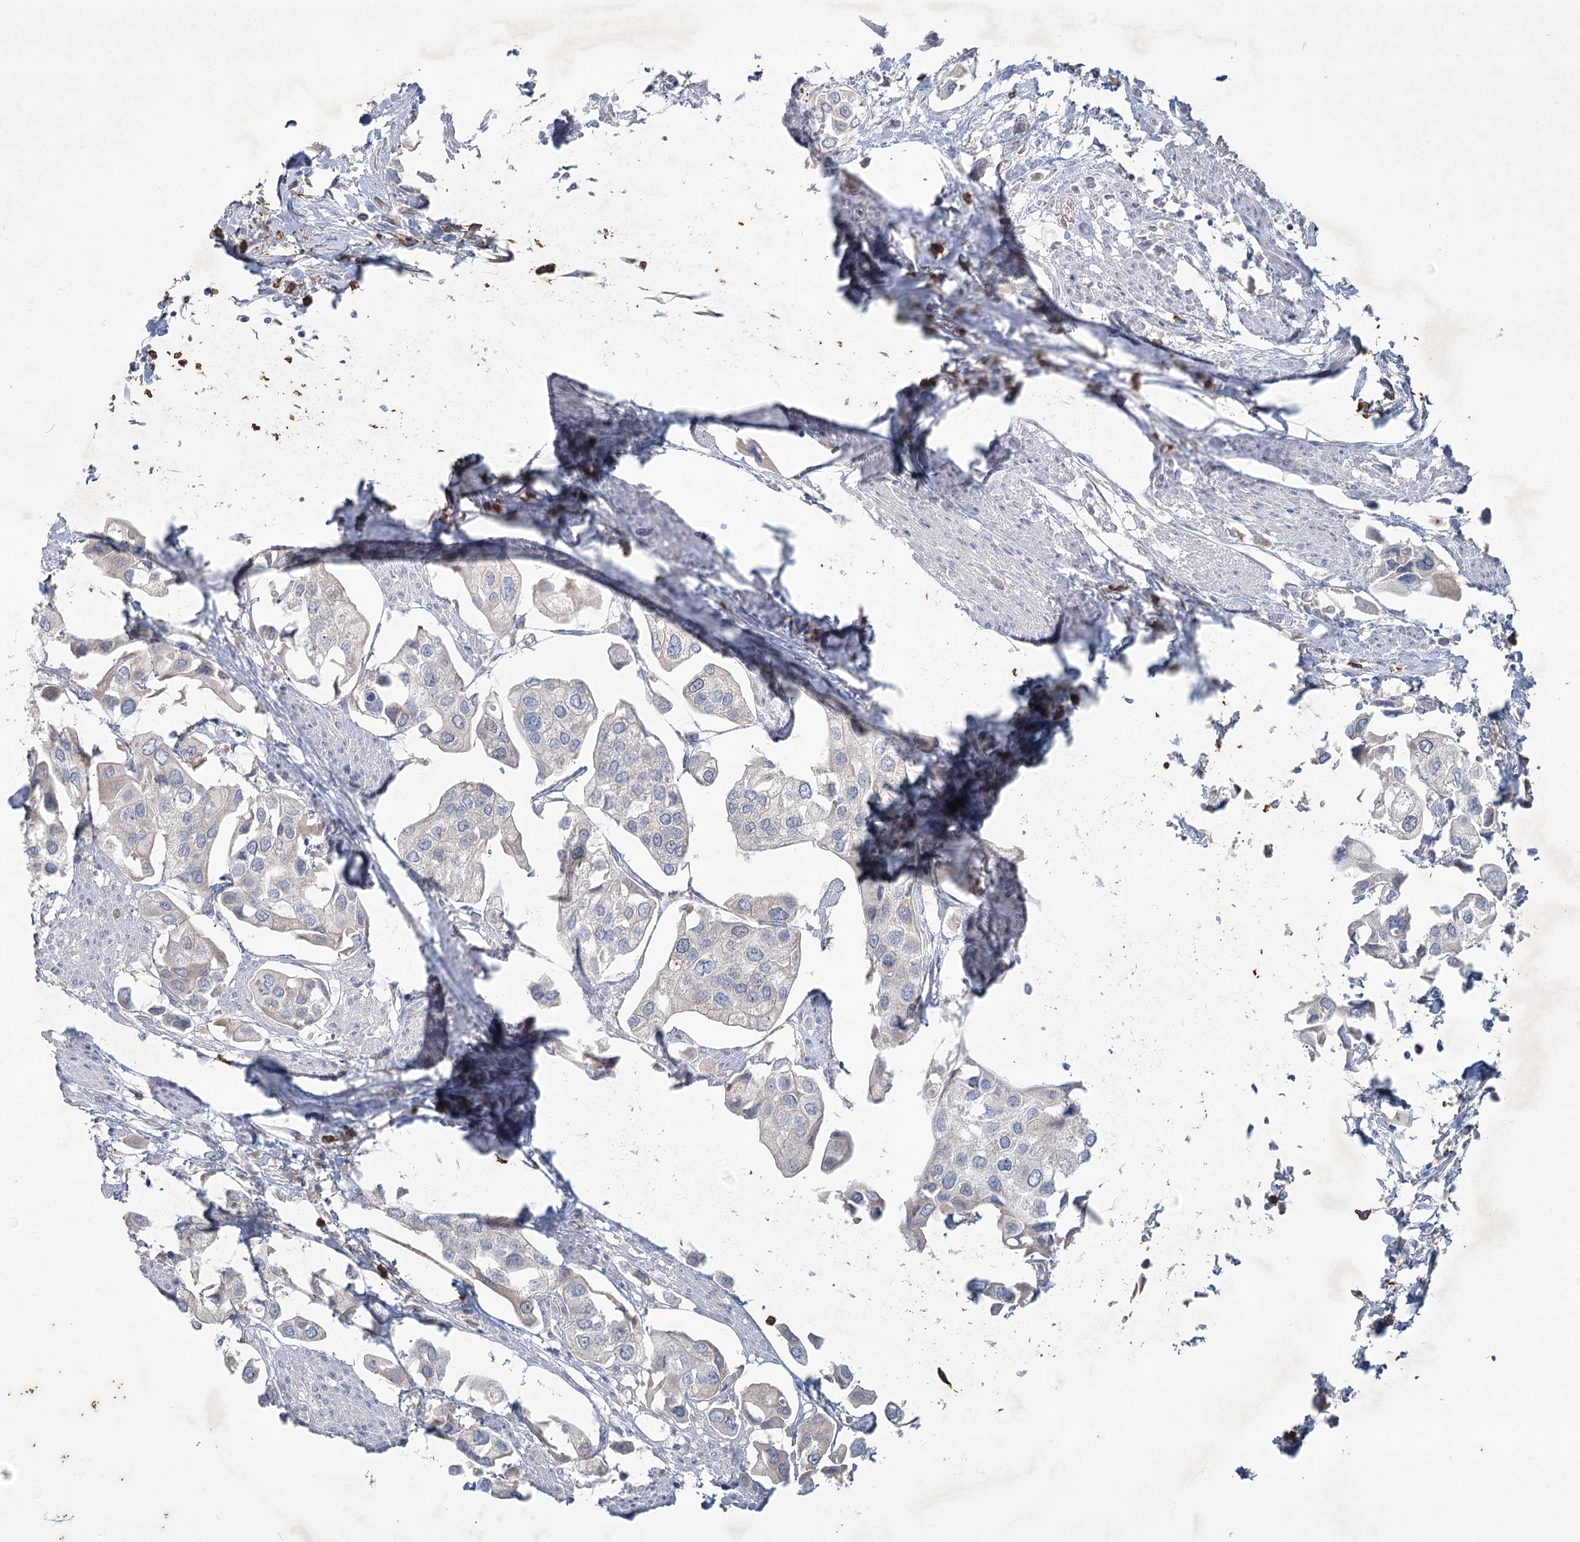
{"staining": {"intensity": "negative", "quantity": "none", "location": "none"}, "tissue": "urothelial cancer", "cell_type": "Tumor cells", "image_type": "cancer", "snomed": [{"axis": "morphology", "description": "Urothelial carcinoma, High grade"}, {"axis": "topography", "description": "Urinary bladder"}], "caption": "High-grade urothelial carcinoma was stained to show a protein in brown. There is no significant expression in tumor cells.", "gene": "PLA2G12A", "patient": {"sex": "male", "age": 64}}